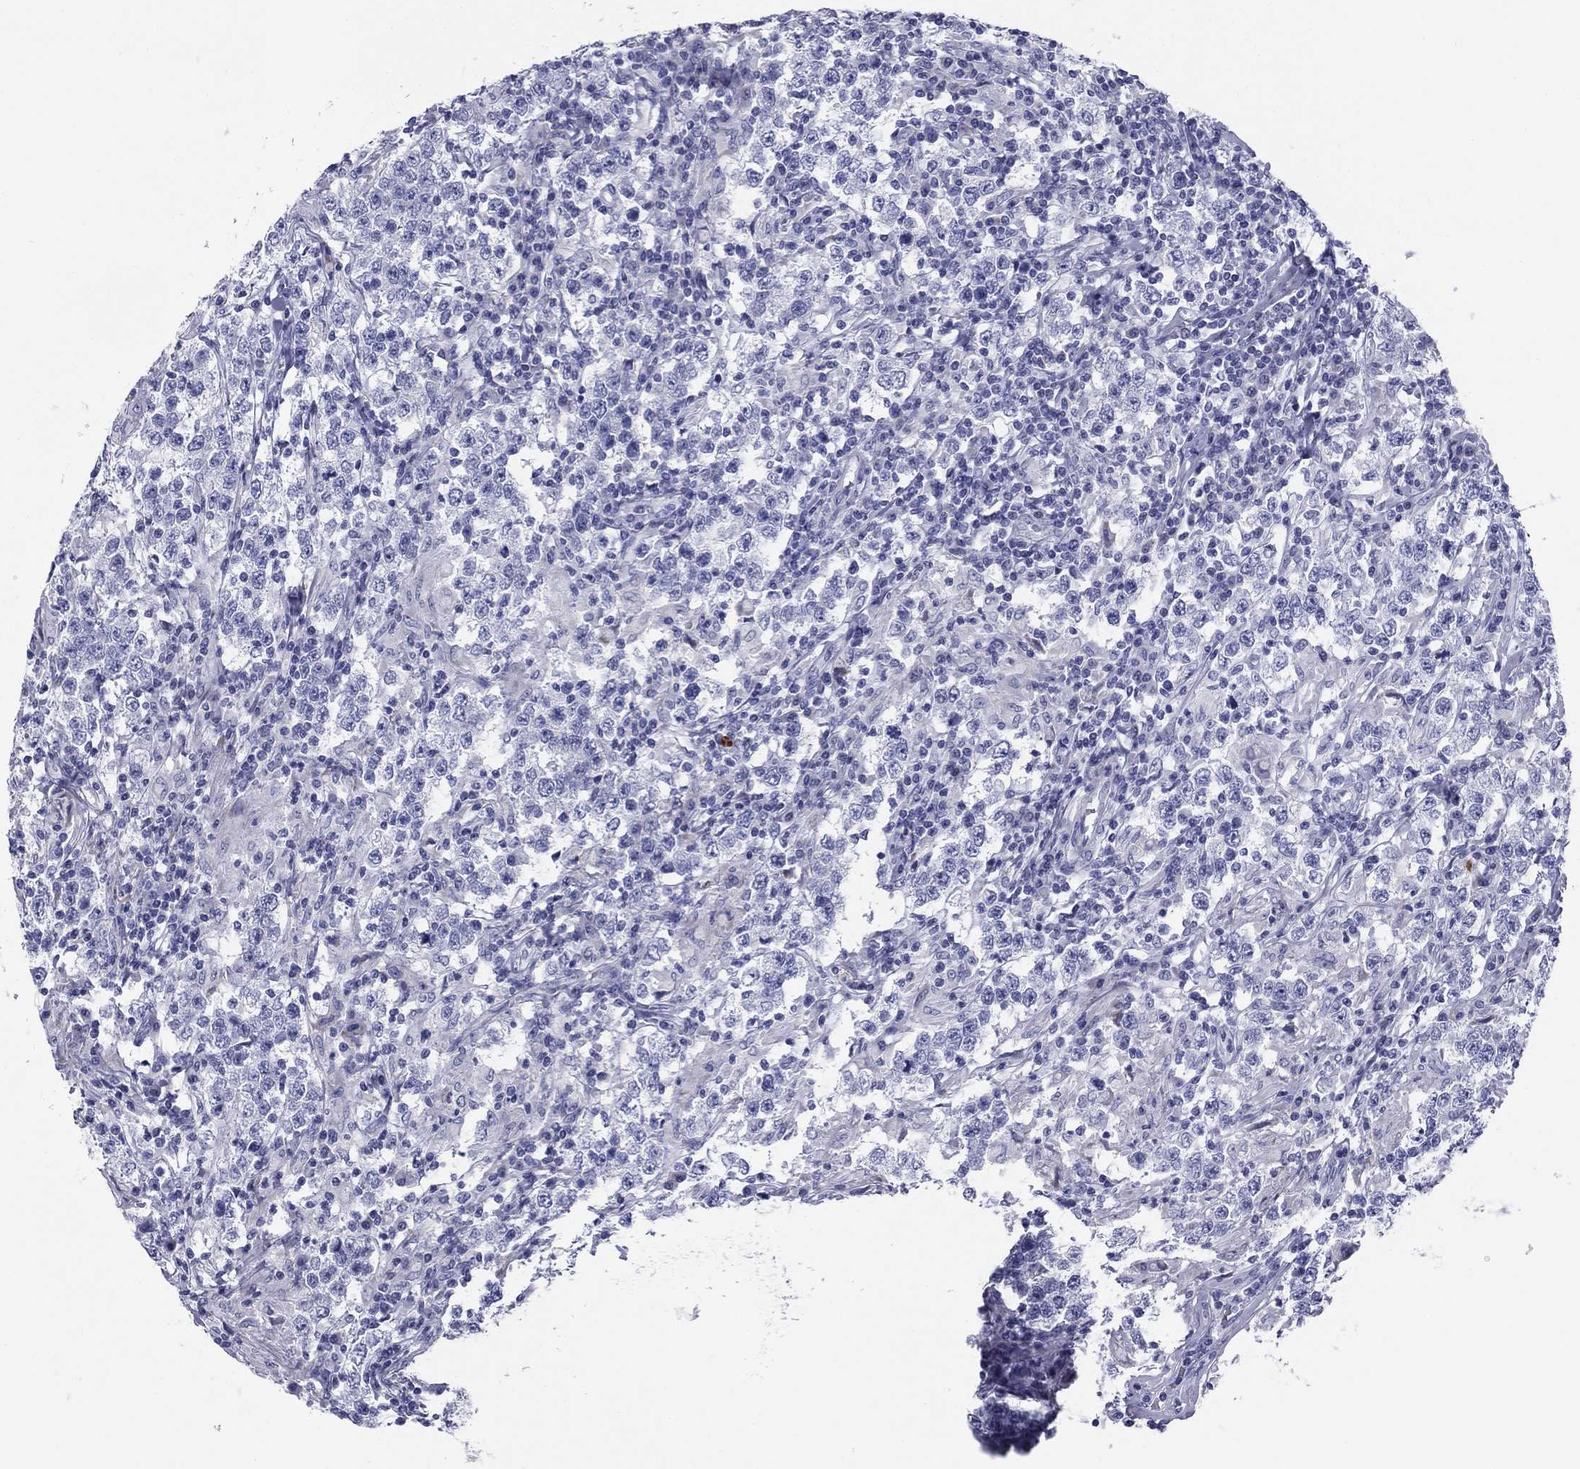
{"staining": {"intensity": "negative", "quantity": "none", "location": "none"}, "tissue": "testis cancer", "cell_type": "Tumor cells", "image_type": "cancer", "snomed": [{"axis": "morphology", "description": "Seminoma, NOS"}, {"axis": "morphology", "description": "Carcinoma, Embryonal, NOS"}, {"axis": "topography", "description": "Testis"}], "caption": "This photomicrograph is of testis cancer (embryonal carcinoma) stained with IHC to label a protein in brown with the nuclei are counter-stained blue. There is no expression in tumor cells.", "gene": "ZP2", "patient": {"sex": "male", "age": 41}}